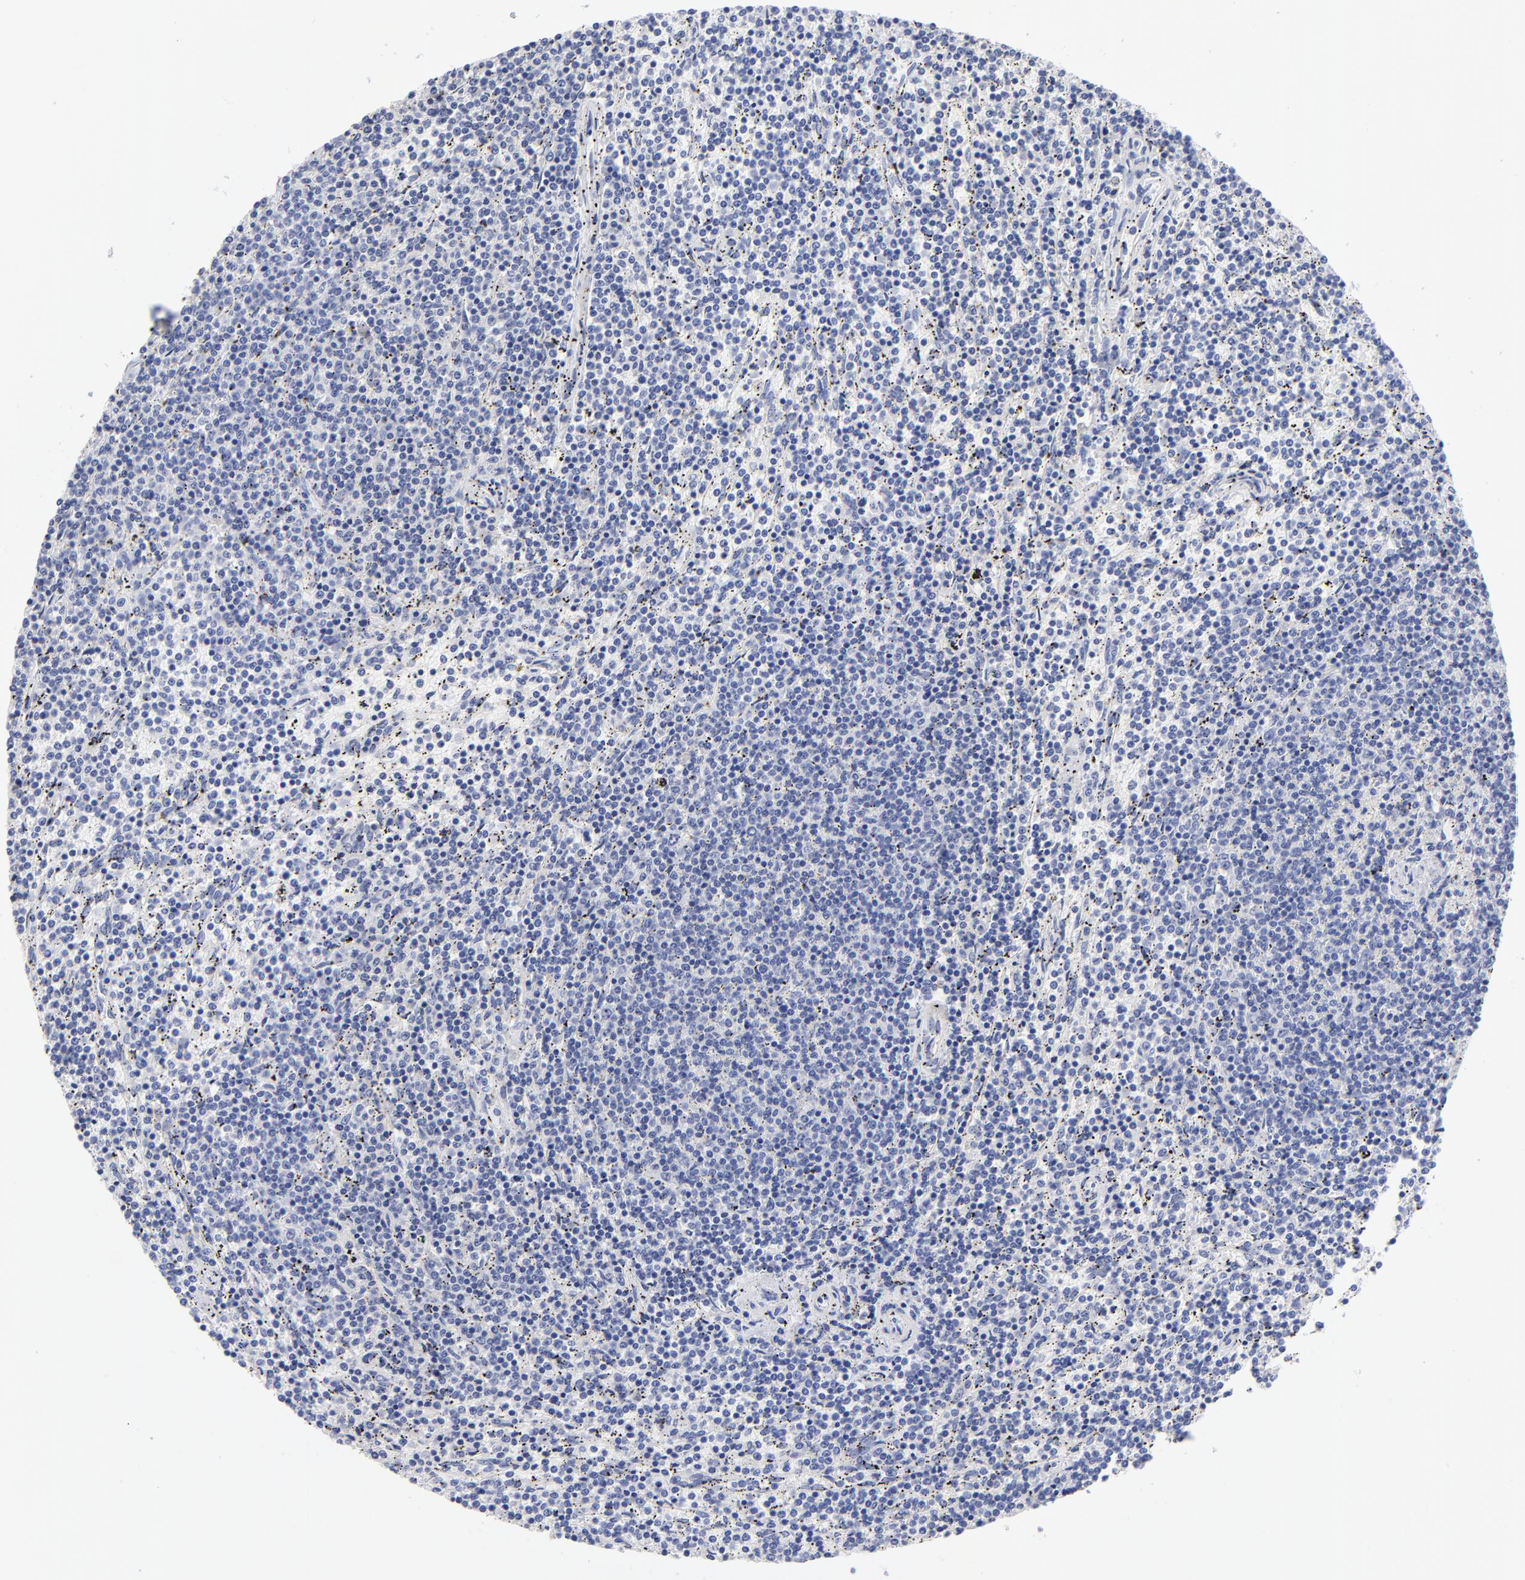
{"staining": {"intensity": "negative", "quantity": "none", "location": "none"}, "tissue": "lymphoma", "cell_type": "Tumor cells", "image_type": "cancer", "snomed": [{"axis": "morphology", "description": "Malignant lymphoma, non-Hodgkin's type, Low grade"}, {"axis": "topography", "description": "Spleen"}], "caption": "Protein analysis of lymphoma reveals no significant staining in tumor cells. The staining was performed using DAB (3,3'-diaminobenzidine) to visualize the protein expression in brown, while the nuclei were stained in blue with hematoxylin (Magnification: 20x).", "gene": "ACY1", "patient": {"sex": "female", "age": 50}}